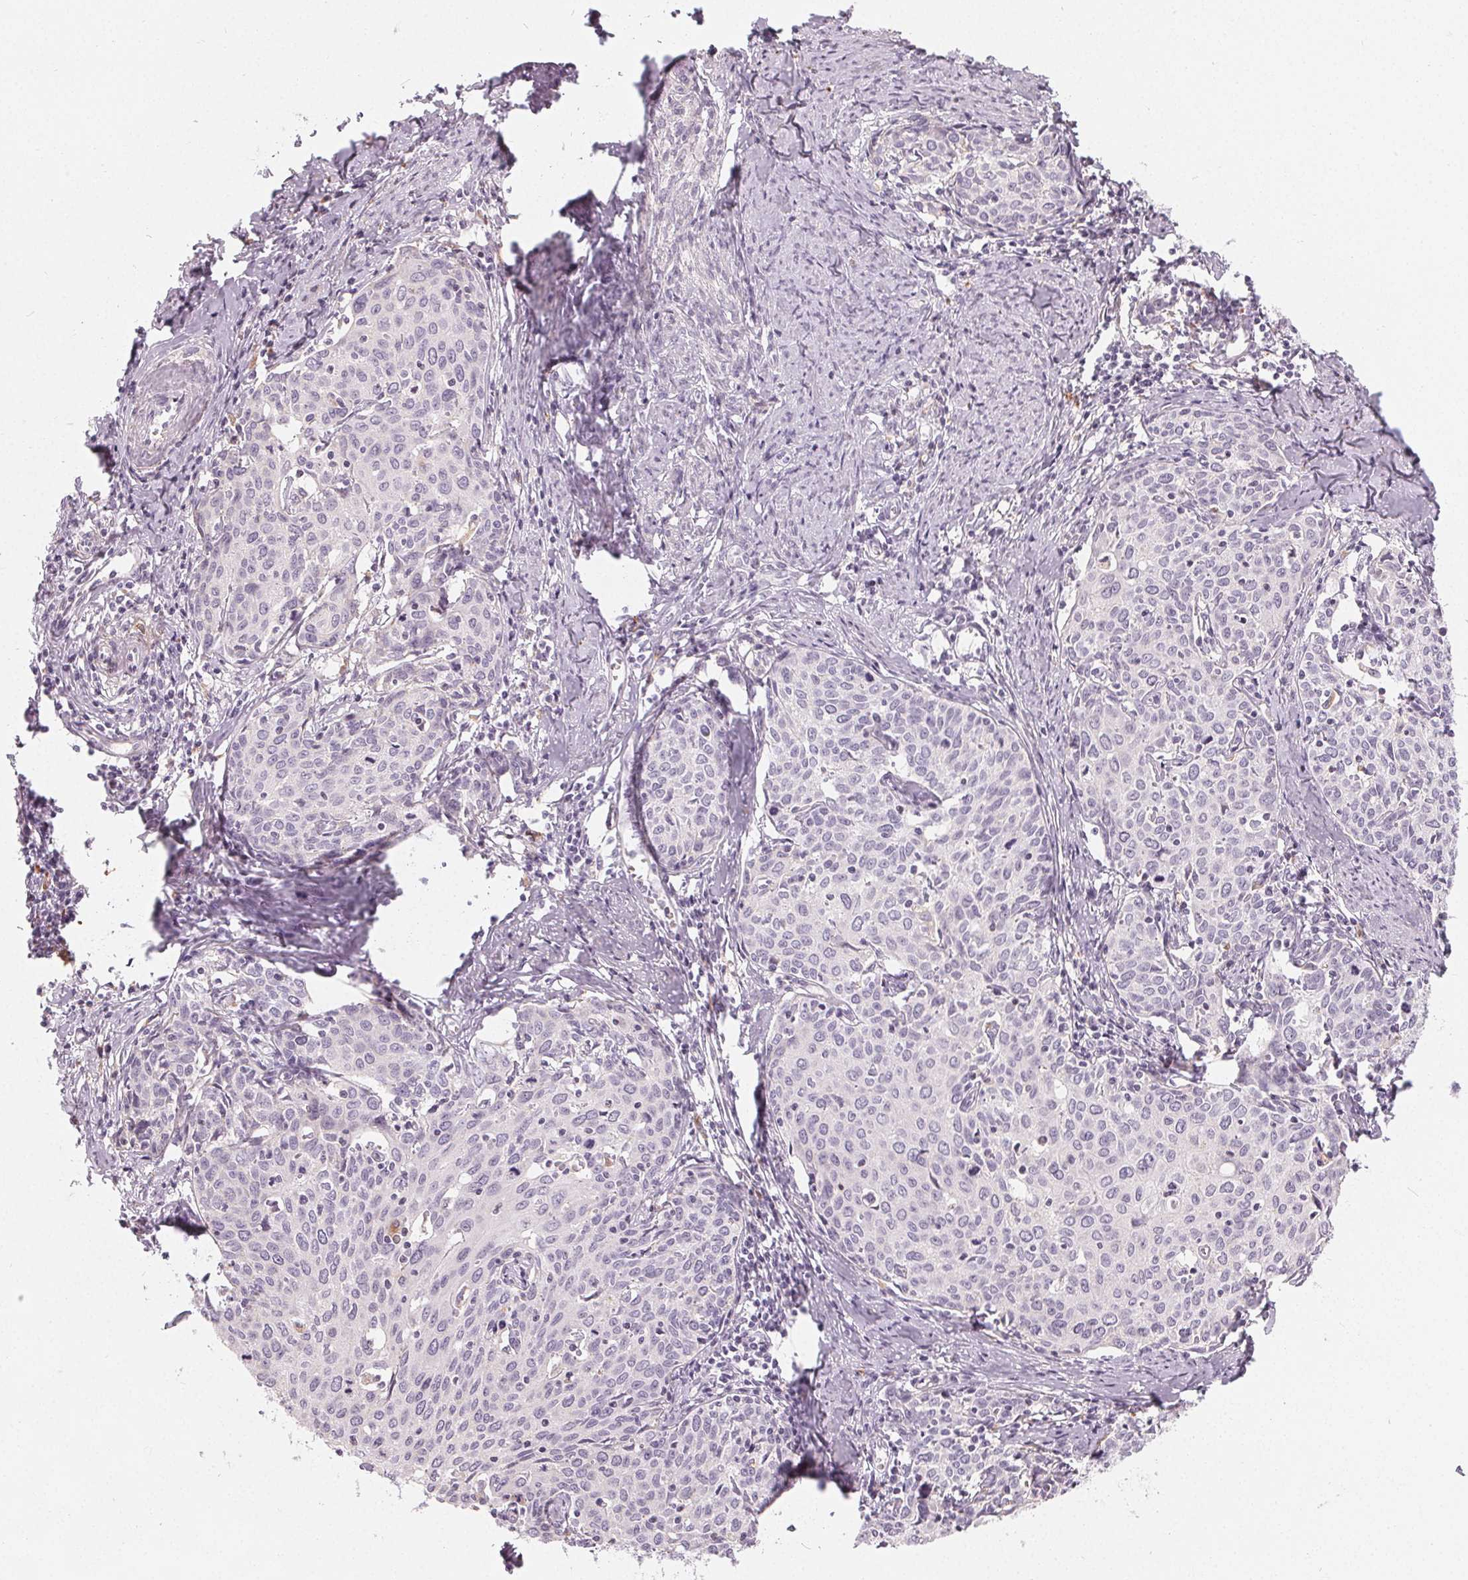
{"staining": {"intensity": "negative", "quantity": "none", "location": "none"}, "tissue": "cervical cancer", "cell_type": "Tumor cells", "image_type": "cancer", "snomed": [{"axis": "morphology", "description": "Squamous cell carcinoma, NOS"}, {"axis": "topography", "description": "Cervix"}], "caption": "IHC of human cervical squamous cell carcinoma exhibits no expression in tumor cells.", "gene": "HOPX", "patient": {"sex": "female", "age": 62}}